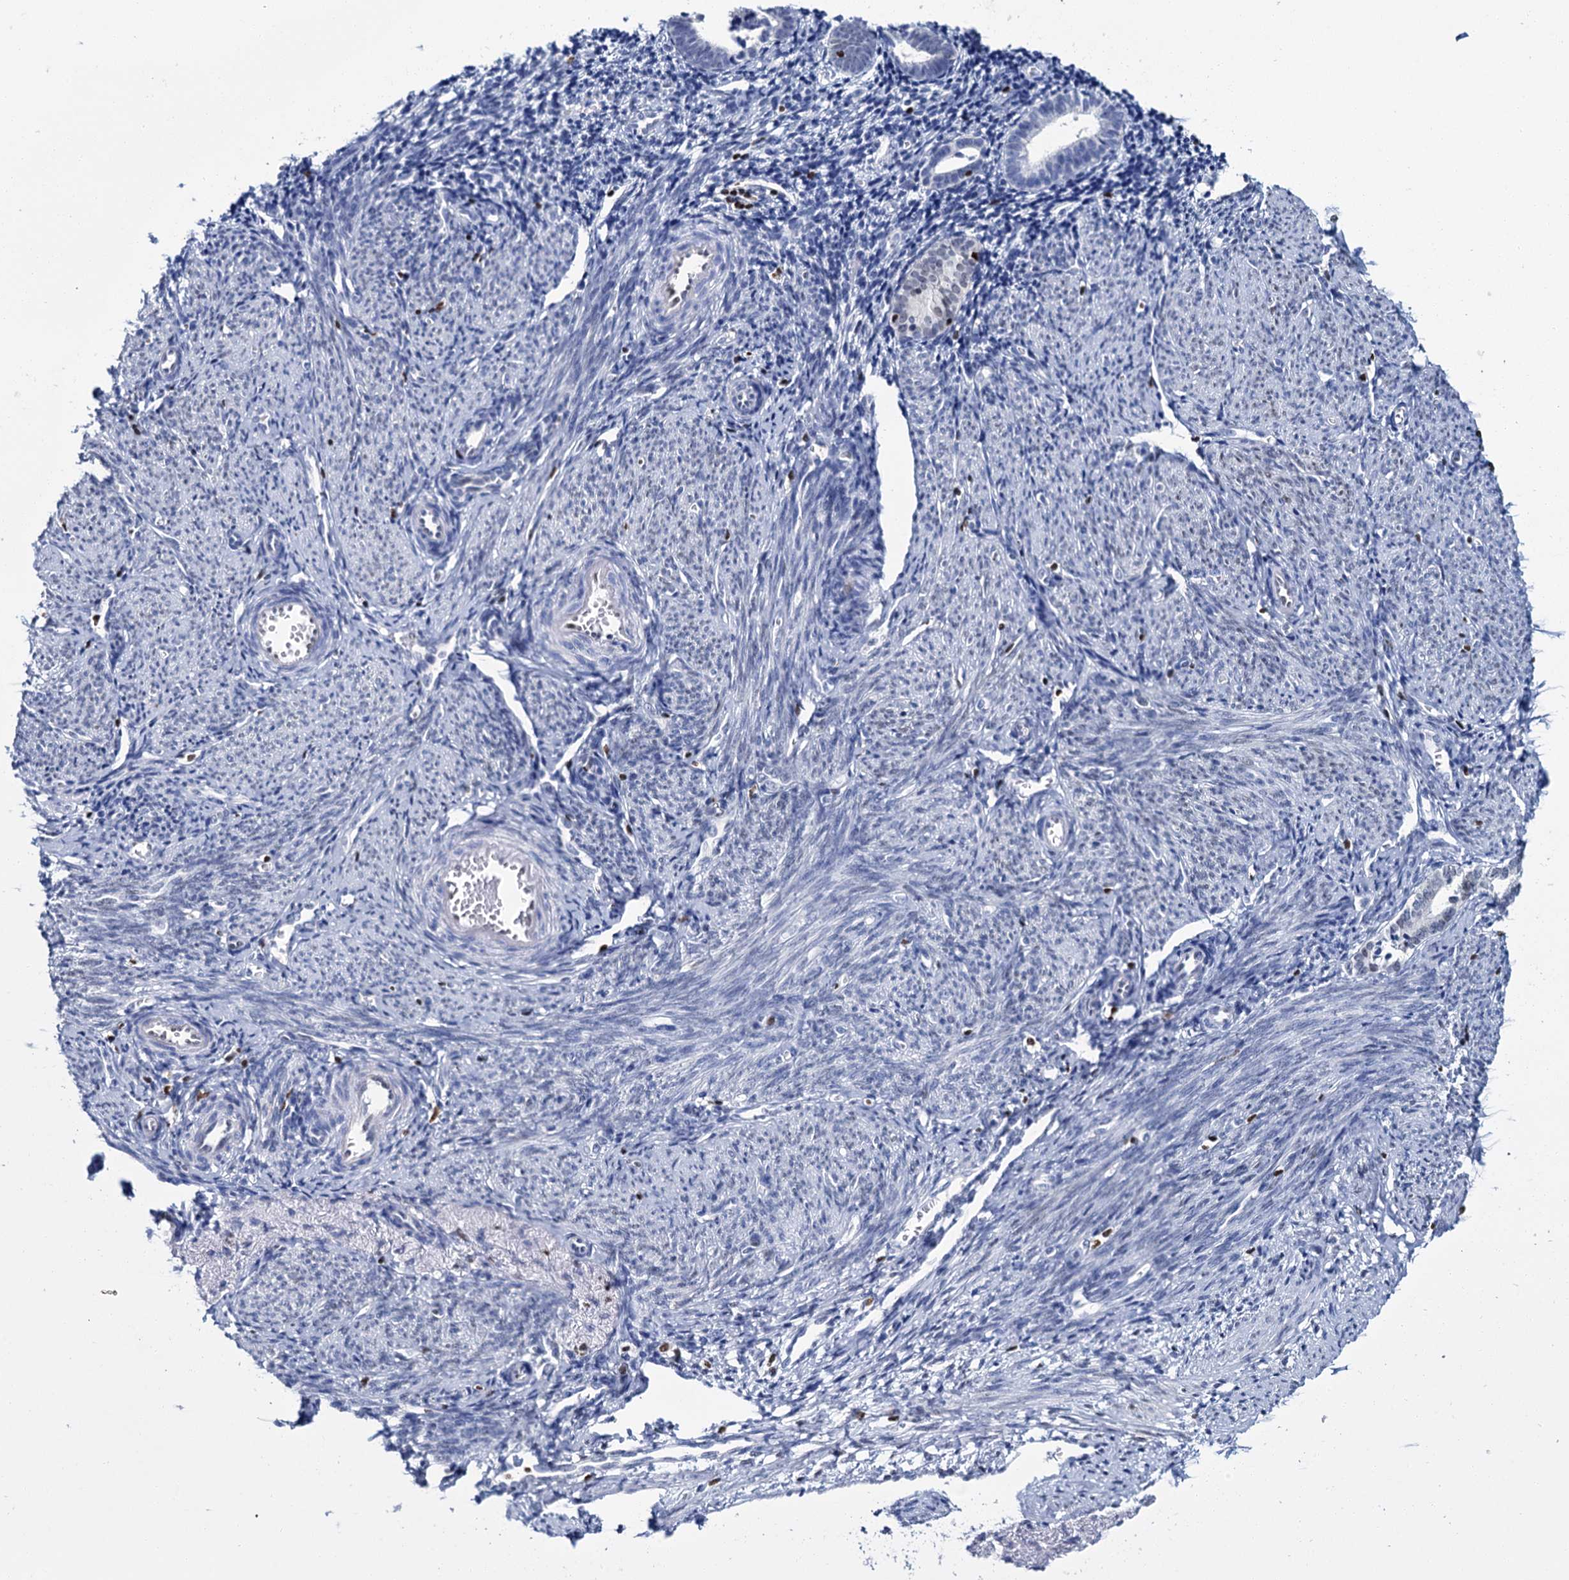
{"staining": {"intensity": "negative", "quantity": "none", "location": "none"}, "tissue": "endometrium", "cell_type": "Cells in endometrial stroma", "image_type": "normal", "snomed": [{"axis": "morphology", "description": "Normal tissue, NOS"}, {"axis": "topography", "description": "Endometrium"}], "caption": "A high-resolution image shows IHC staining of benign endometrium, which reveals no significant positivity in cells in endometrial stroma.", "gene": "CELF2", "patient": {"sex": "female", "age": 56}}